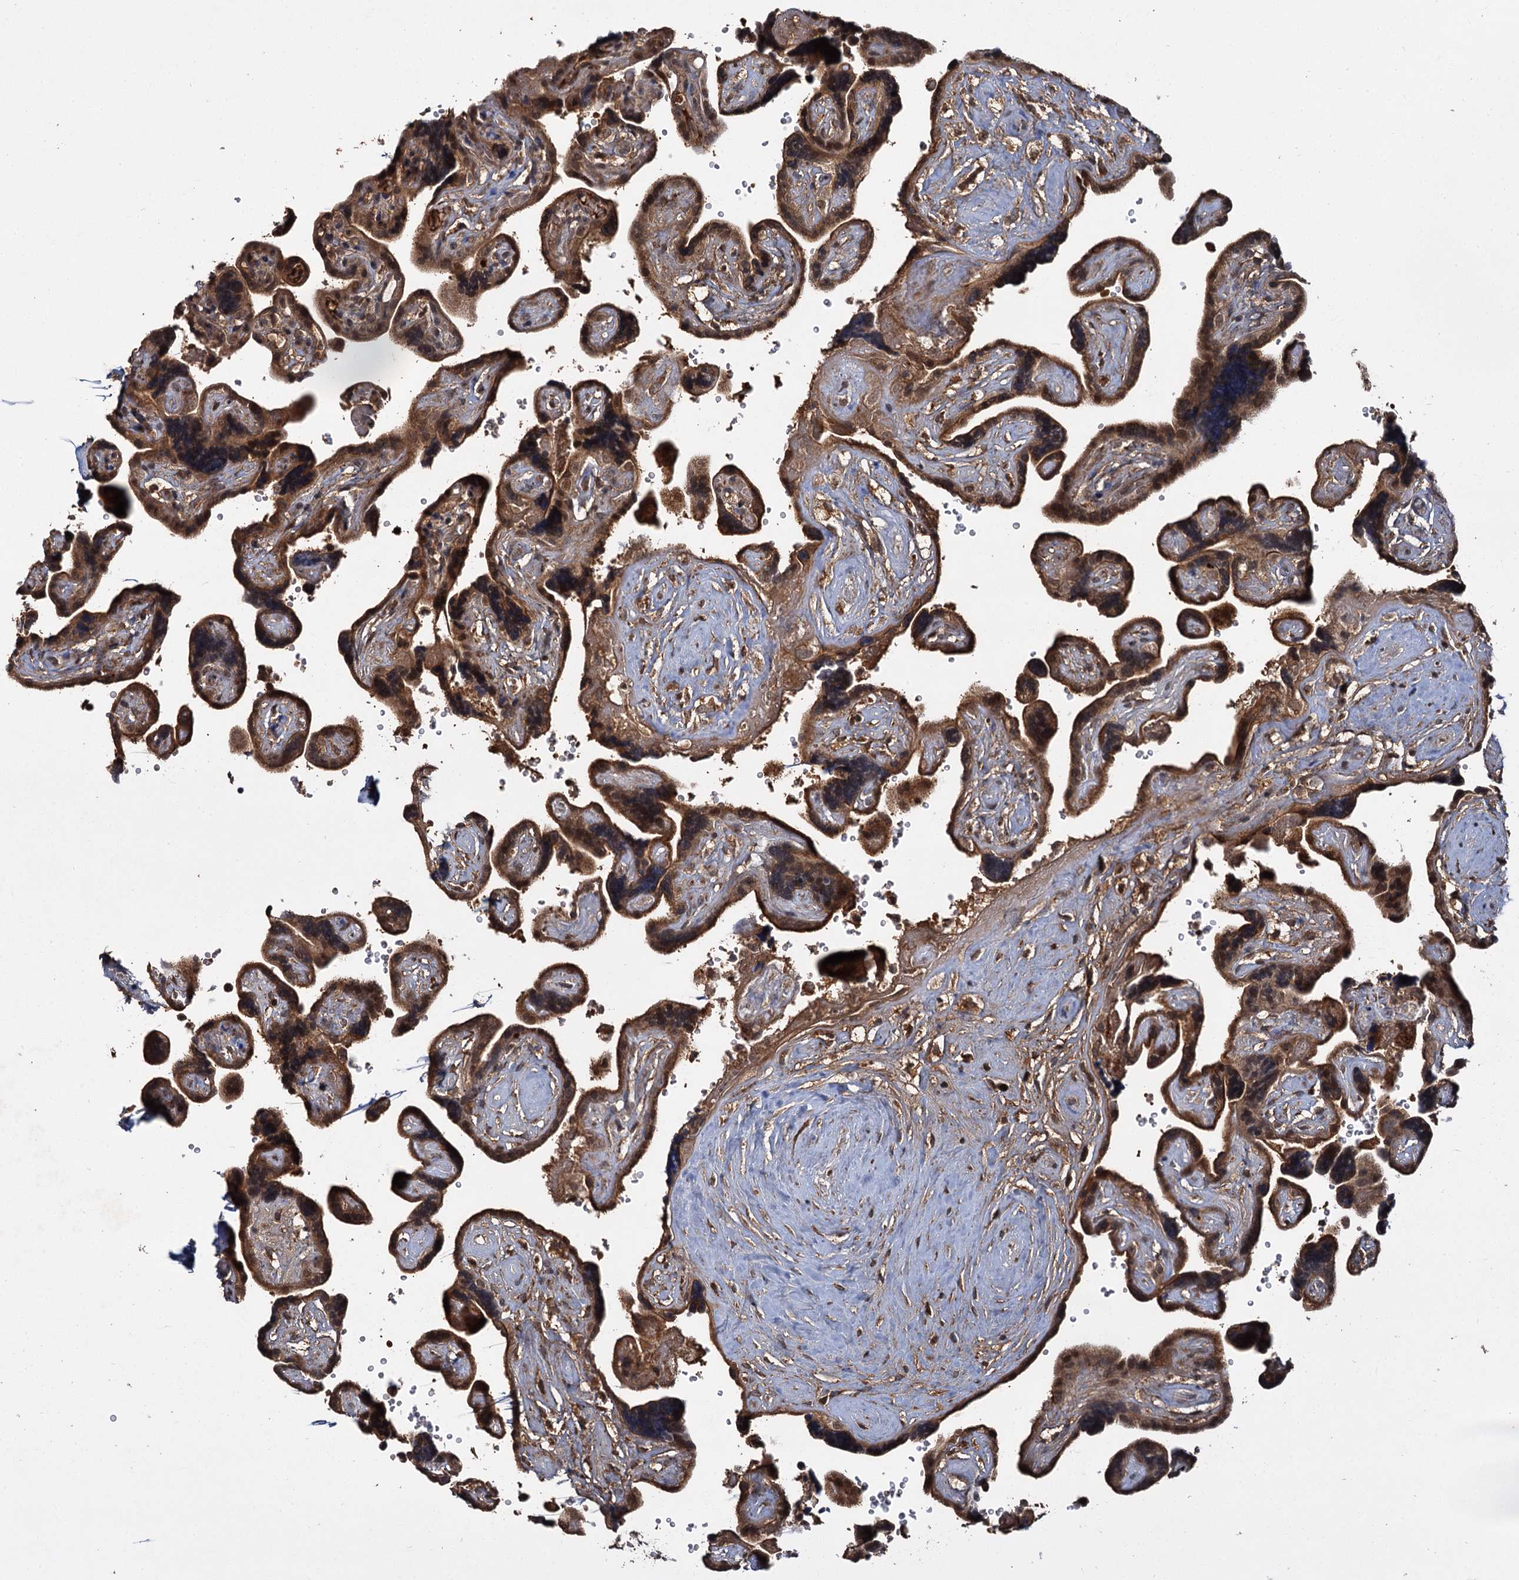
{"staining": {"intensity": "strong", "quantity": ">75%", "location": "cytoplasmic/membranous"}, "tissue": "placenta", "cell_type": "Decidual cells", "image_type": "normal", "snomed": [{"axis": "morphology", "description": "Normal tissue, NOS"}, {"axis": "topography", "description": "Placenta"}], "caption": "A high-resolution image shows immunohistochemistry (IHC) staining of unremarkable placenta, which demonstrates strong cytoplasmic/membranous expression in approximately >75% of decidual cells. The protein of interest is shown in brown color, while the nuclei are stained blue.", "gene": "MBD6", "patient": {"sex": "female", "age": 30}}